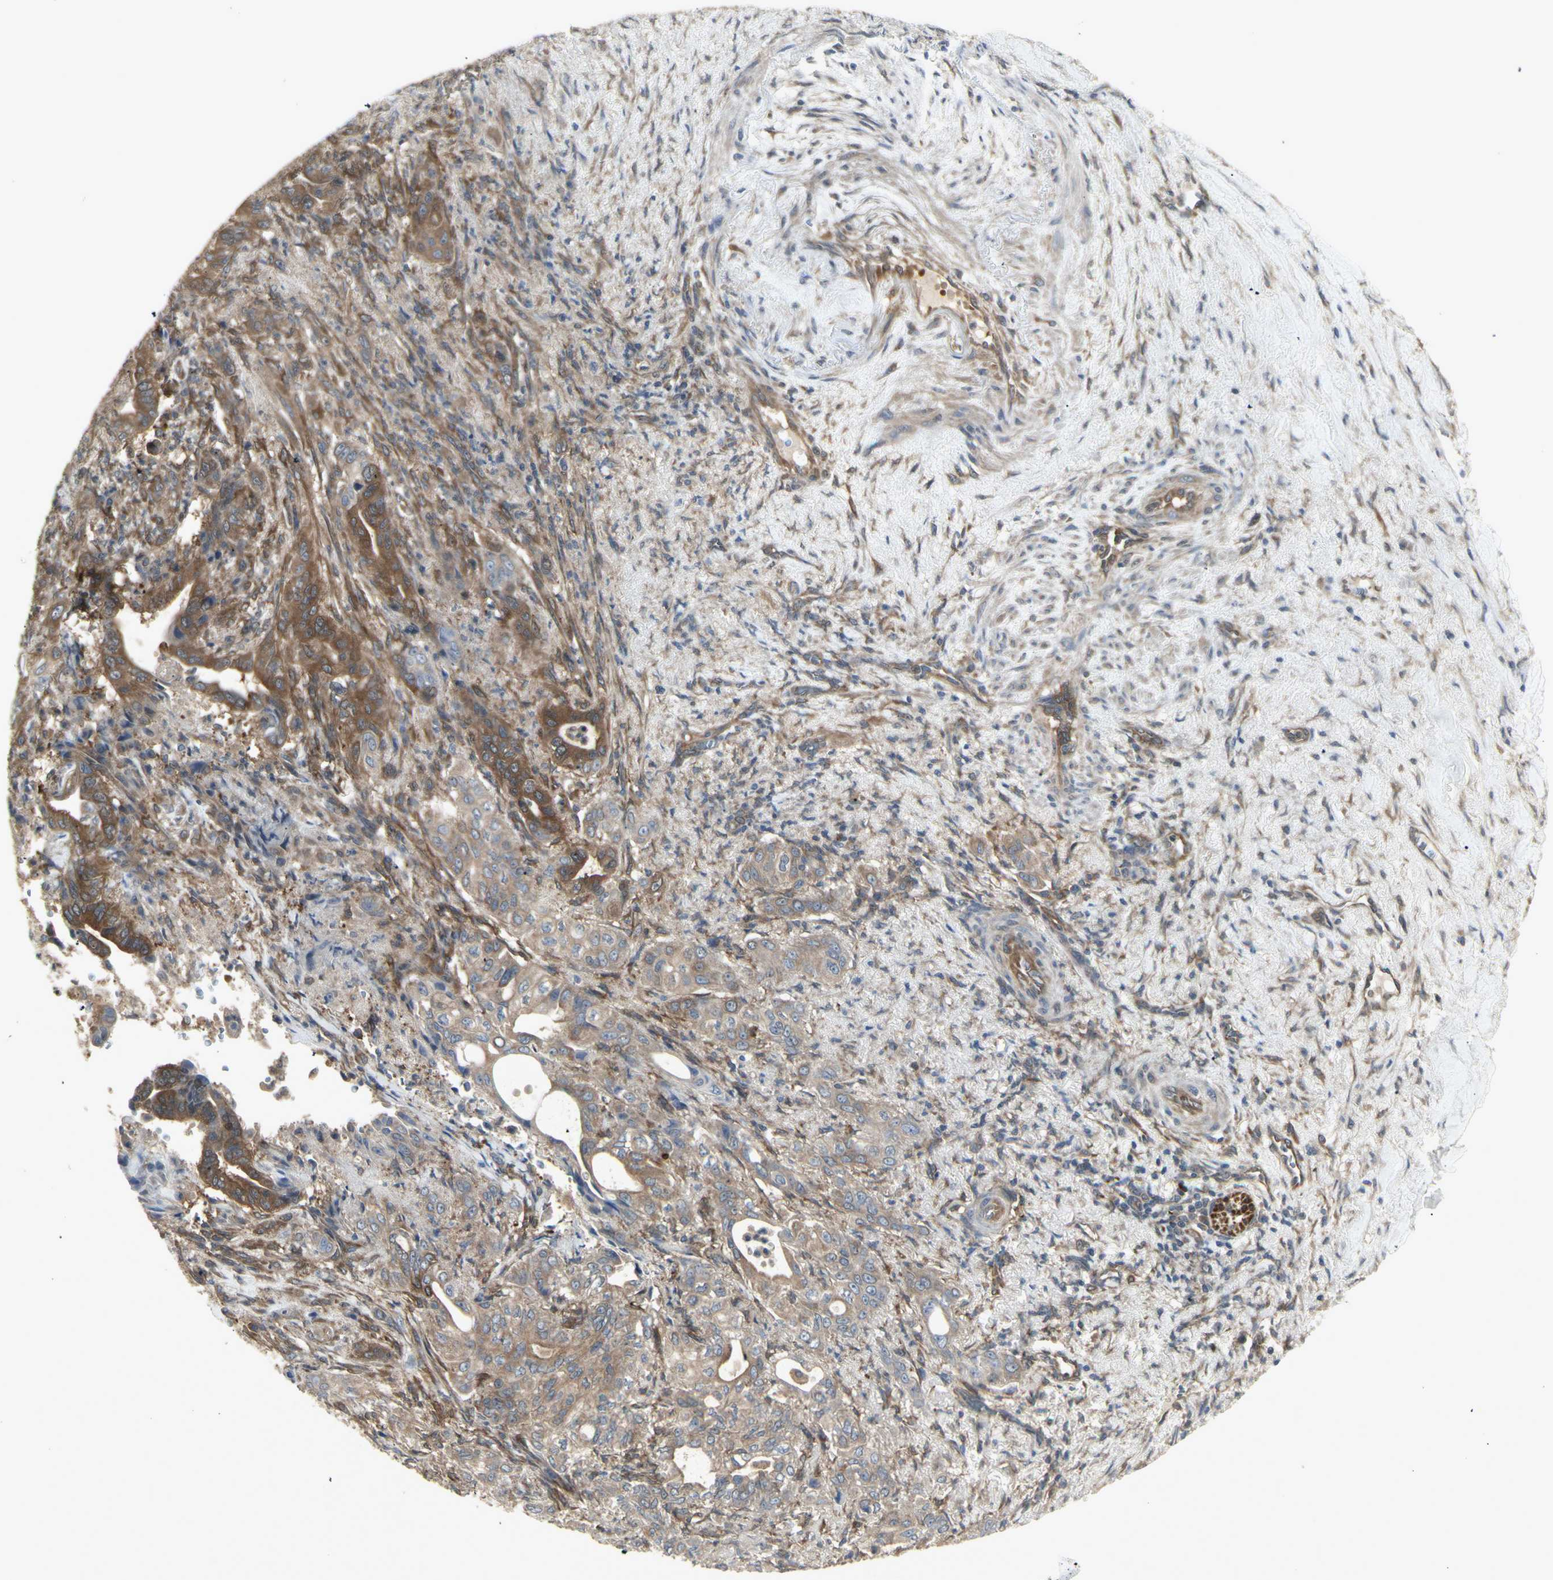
{"staining": {"intensity": "moderate", "quantity": ">75%", "location": "cytoplasmic/membranous"}, "tissue": "liver cancer", "cell_type": "Tumor cells", "image_type": "cancer", "snomed": [{"axis": "morphology", "description": "Cholangiocarcinoma"}, {"axis": "topography", "description": "Liver"}], "caption": "DAB (3,3'-diaminobenzidine) immunohistochemical staining of liver cancer displays moderate cytoplasmic/membranous protein staining in about >75% of tumor cells.", "gene": "CHURC1-FNTB", "patient": {"sex": "female", "age": 67}}